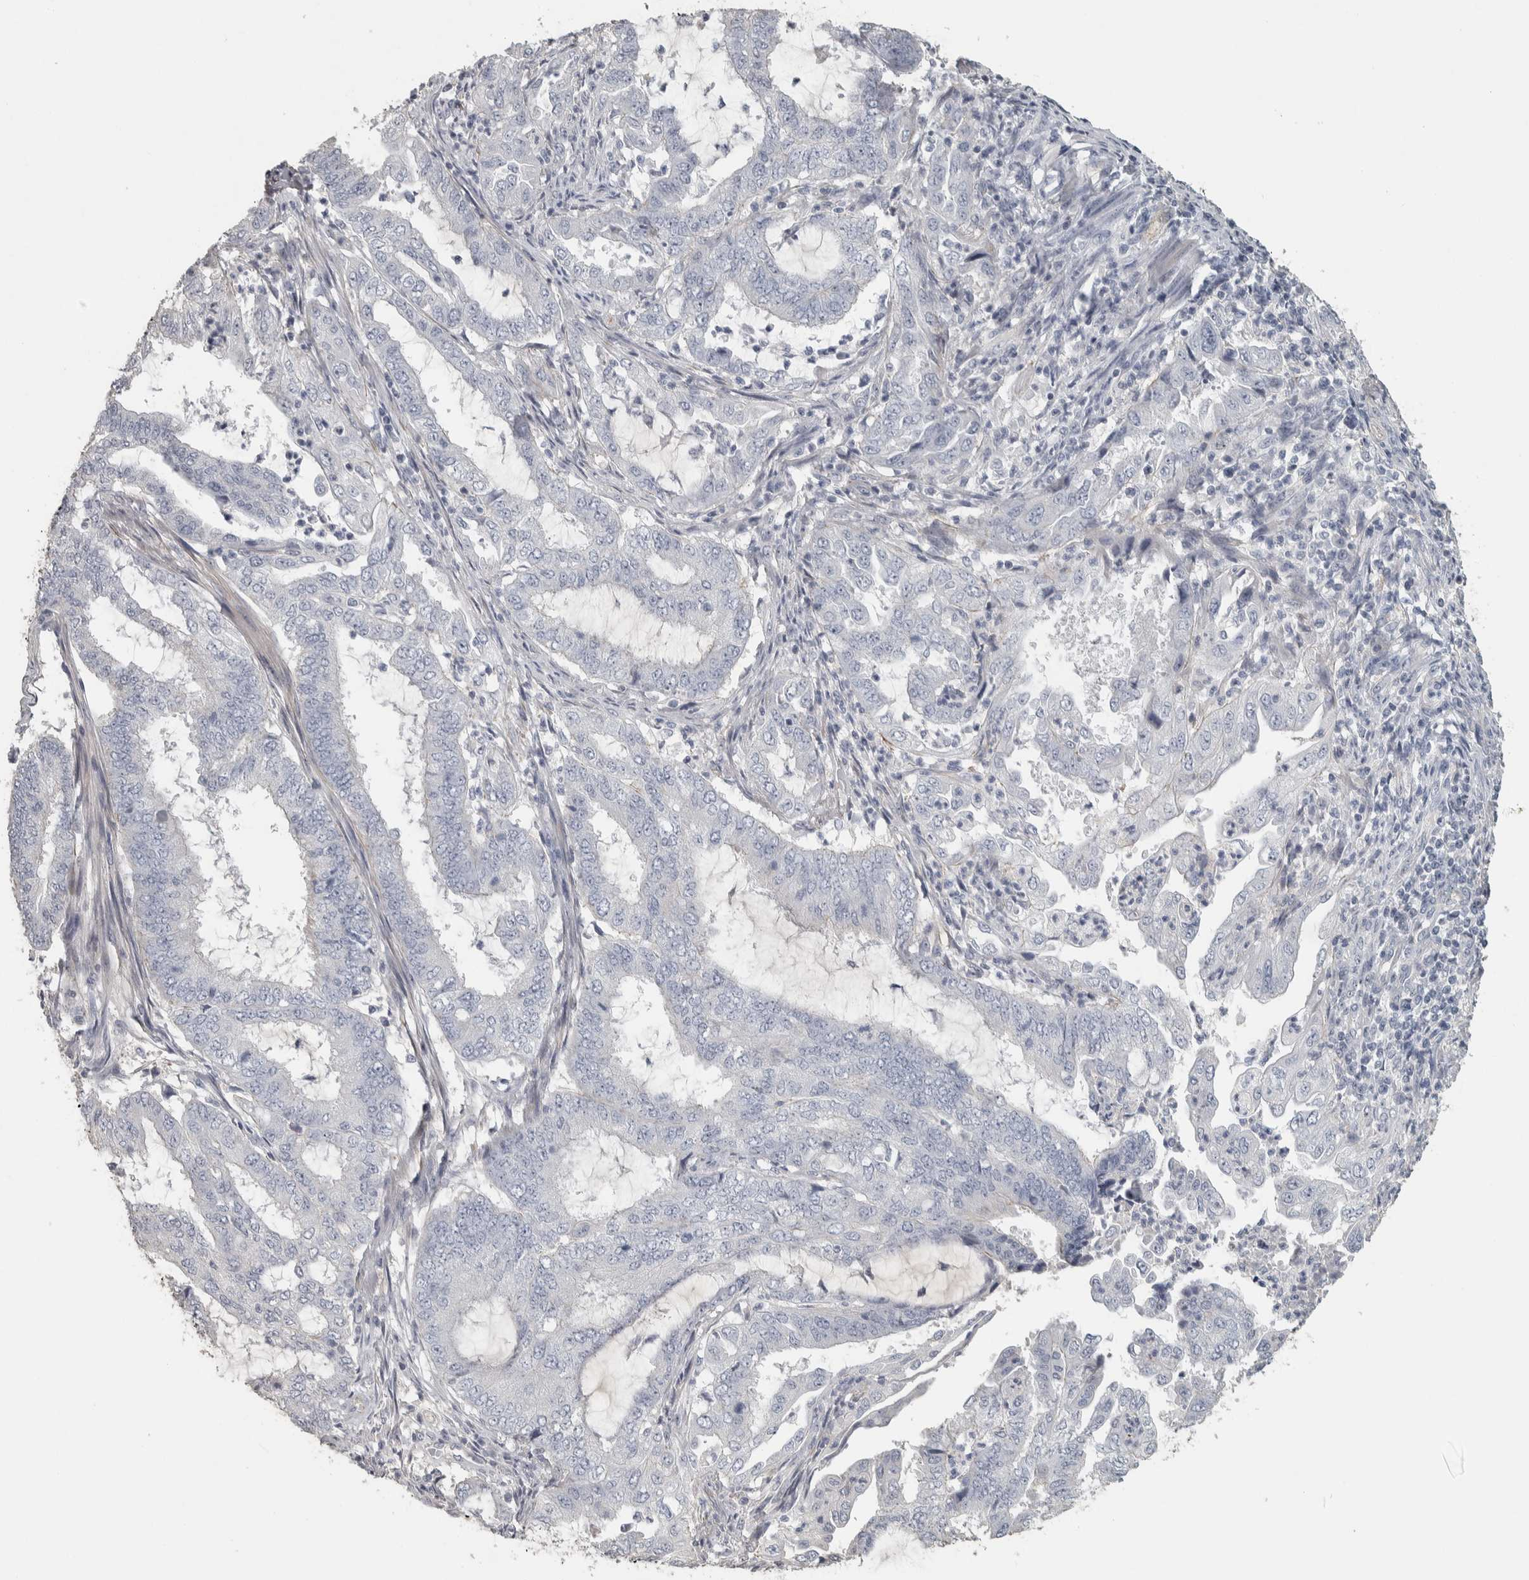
{"staining": {"intensity": "negative", "quantity": "none", "location": "none"}, "tissue": "endometrial cancer", "cell_type": "Tumor cells", "image_type": "cancer", "snomed": [{"axis": "morphology", "description": "Adenocarcinoma, NOS"}, {"axis": "topography", "description": "Endometrium"}], "caption": "High magnification brightfield microscopy of endometrial cancer (adenocarcinoma) stained with DAB (3,3'-diaminobenzidine) (brown) and counterstained with hematoxylin (blue): tumor cells show no significant positivity.", "gene": "DCAF10", "patient": {"sex": "female", "age": 51}}